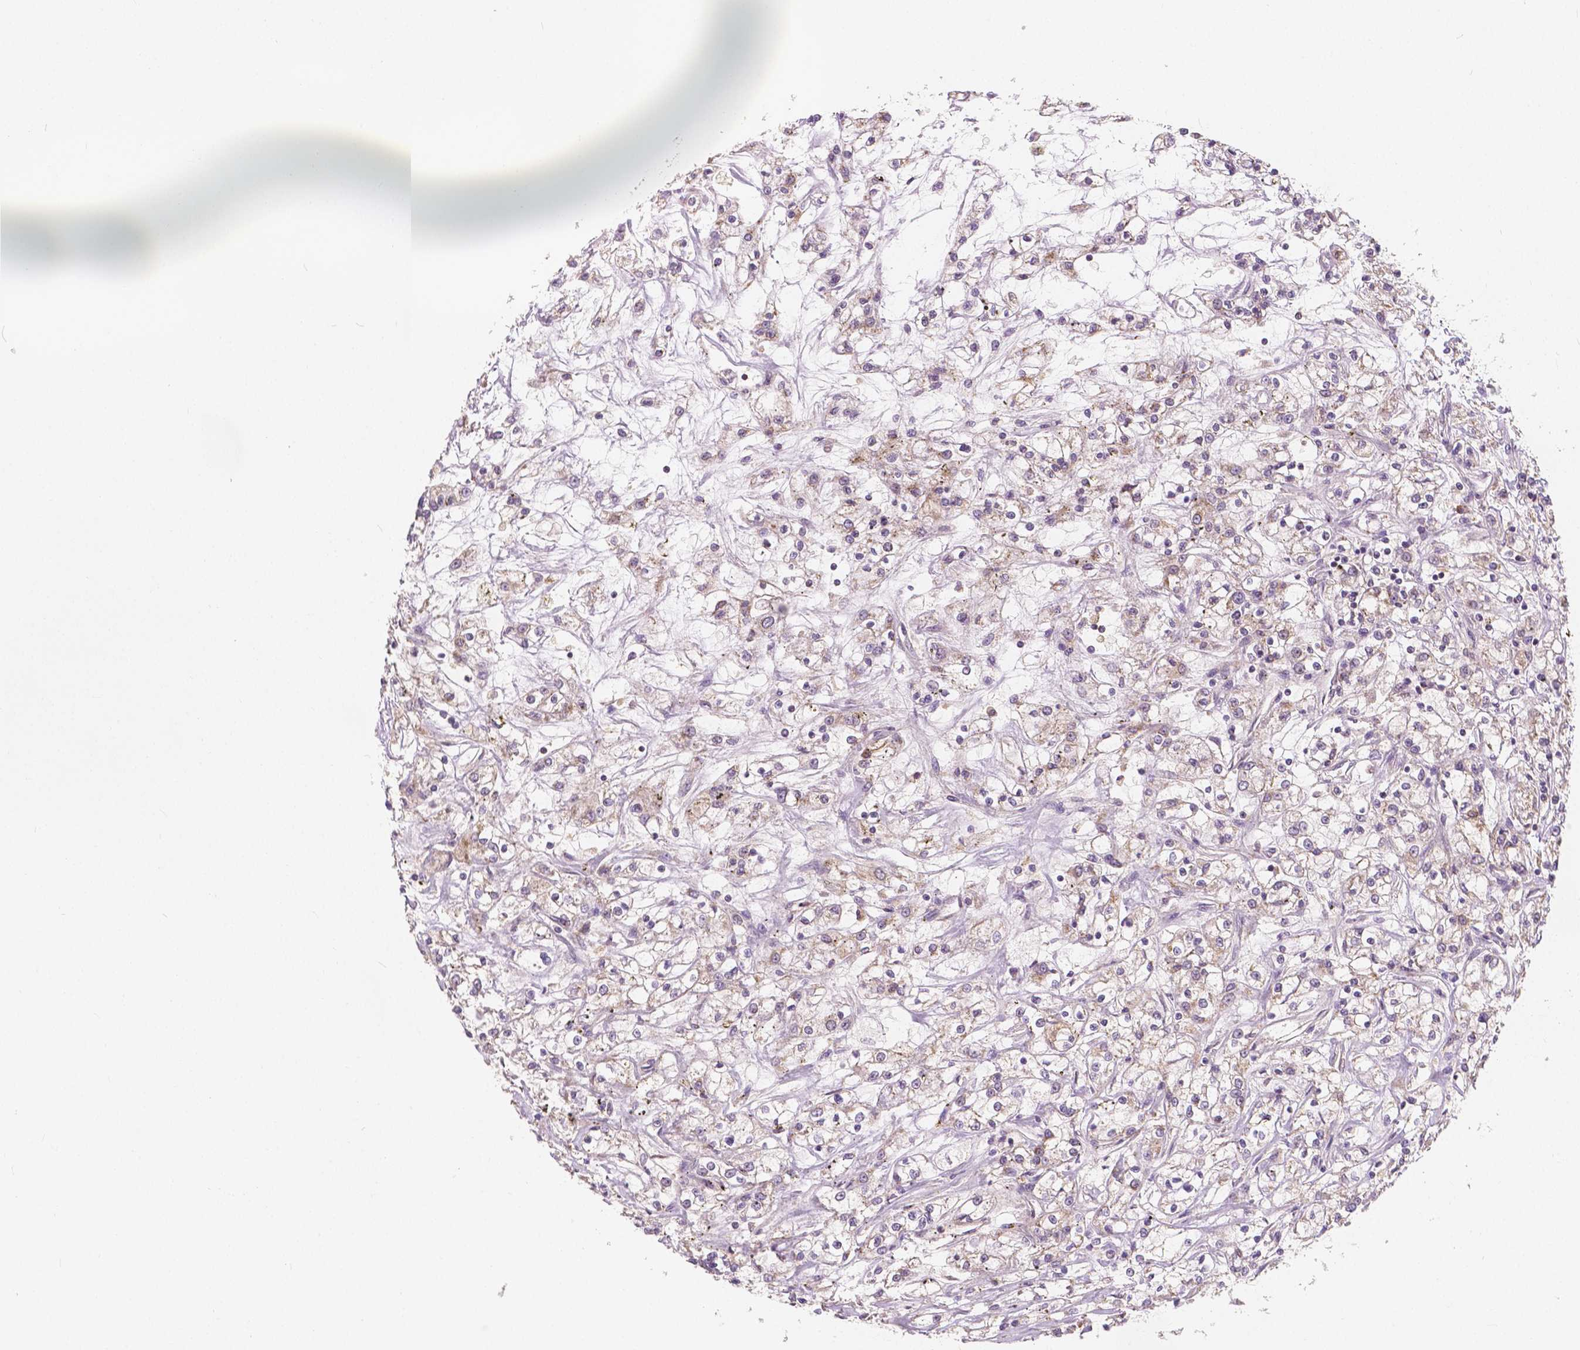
{"staining": {"intensity": "weak", "quantity": "<25%", "location": "cytoplasmic/membranous"}, "tissue": "renal cancer", "cell_type": "Tumor cells", "image_type": "cancer", "snomed": [{"axis": "morphology", "description": "Adenocarcinoma, NOS"}, {"axis": "topography", "description": "Kidney"}], "caption": "Protein analysis of renal cancer (adenocarcinoma) reveals no significant expression in tumor cells. The staining is performed using DAB brown chromogen with nuclei counter-stained in using hematoxylin.", "gene": "SNX12", "patient": {"sex": "female", "age": 59}}